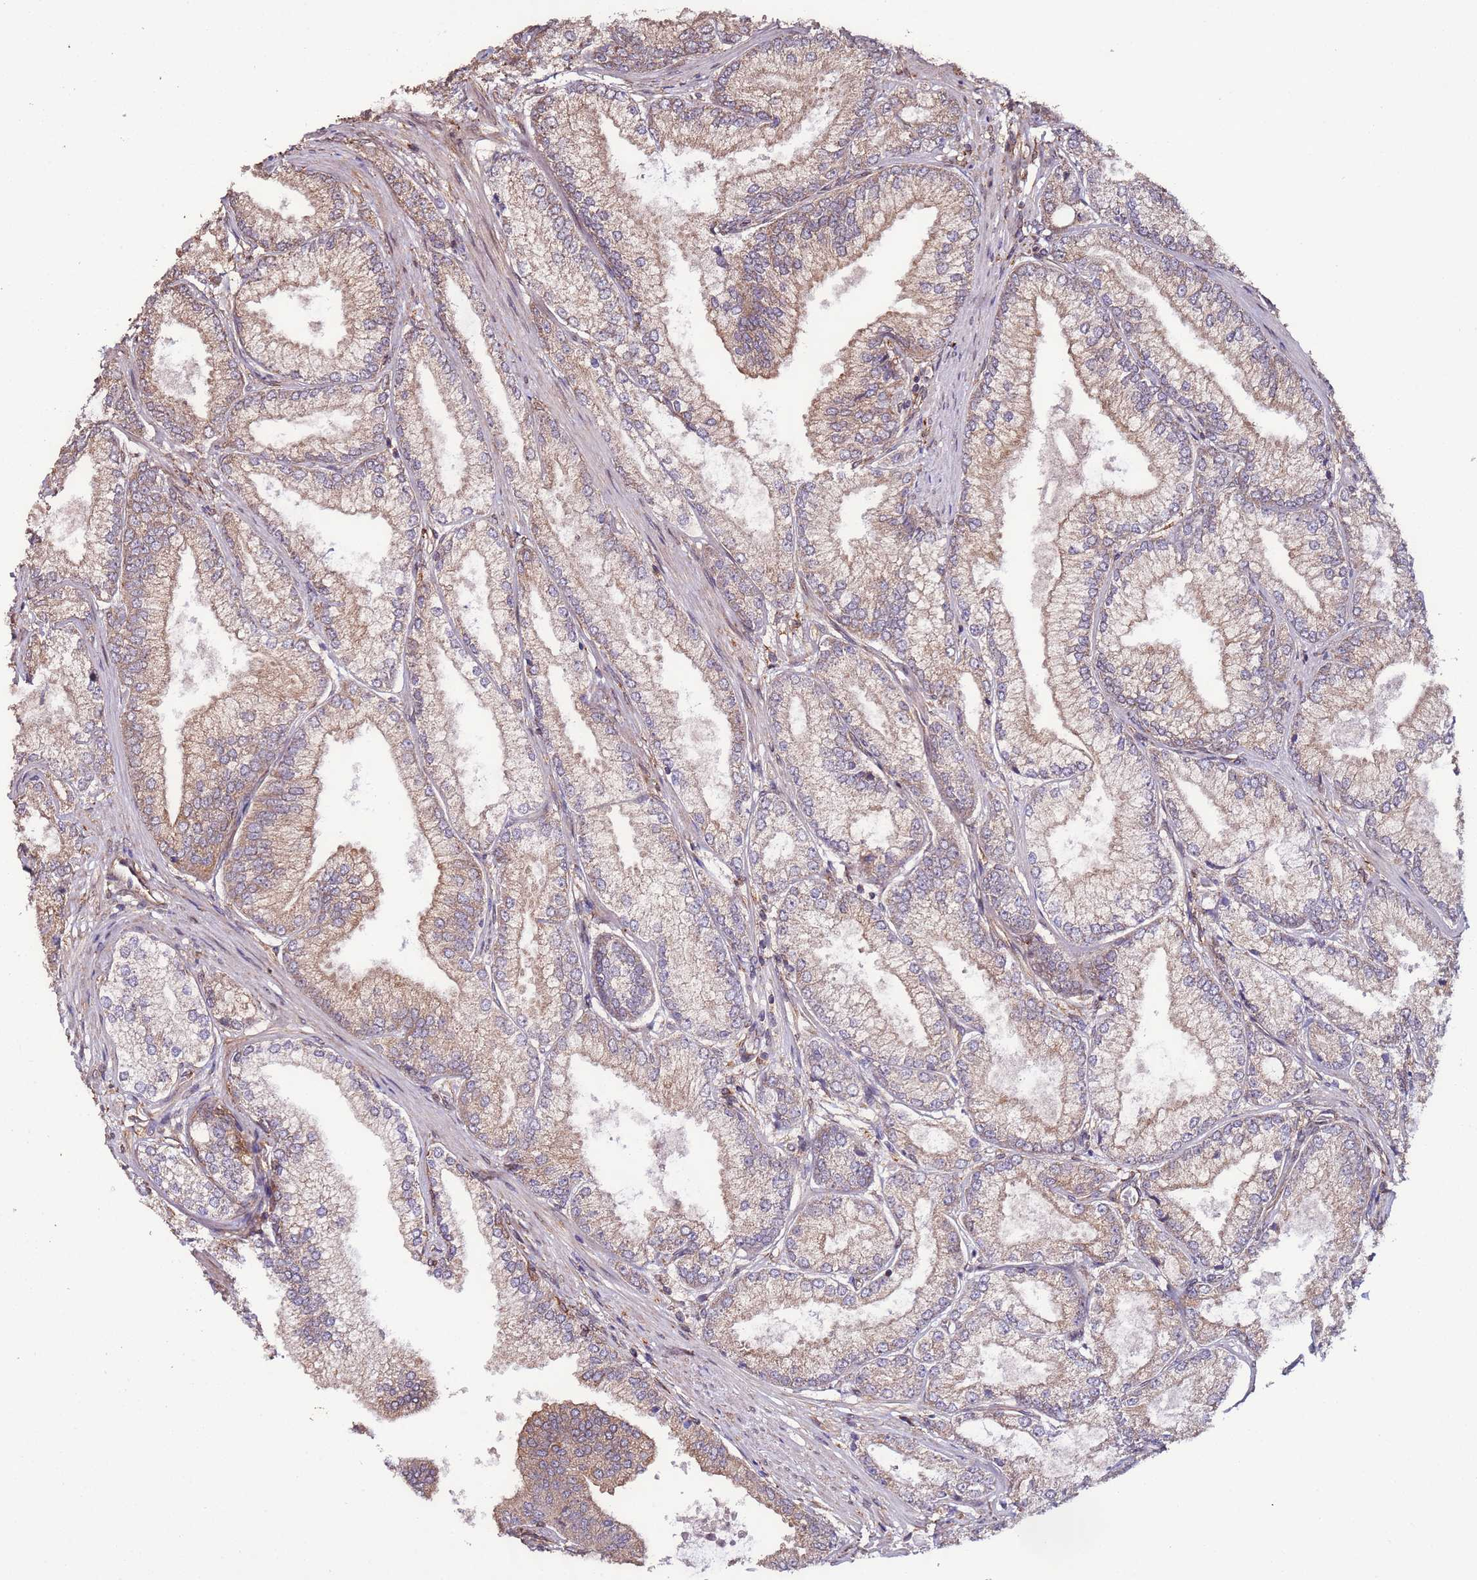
{"staining": {"intensity": "weak", "quantity": "25%-75%", "location": "cytoplasmic/membranous"}, "tissue": "prostate cancer", "cell_type": "Tumor cells", "image_type": "cancer", "snomed": [{"axis": "morphology", "description": "Adenocarcinoma, High grade"}, {"axis": "topography", "description": "Prostate"}], "caption": "IHC image of human prostate cancer (adenocarcinoma (high-grade)) stained for a protein (brown), which displays low levels of weak cytoplasmic/membranous staining in about 25%-75% of tumor cells.", "gene": "SLC41A3", "patient": {"sex": "male", "age": 71}}